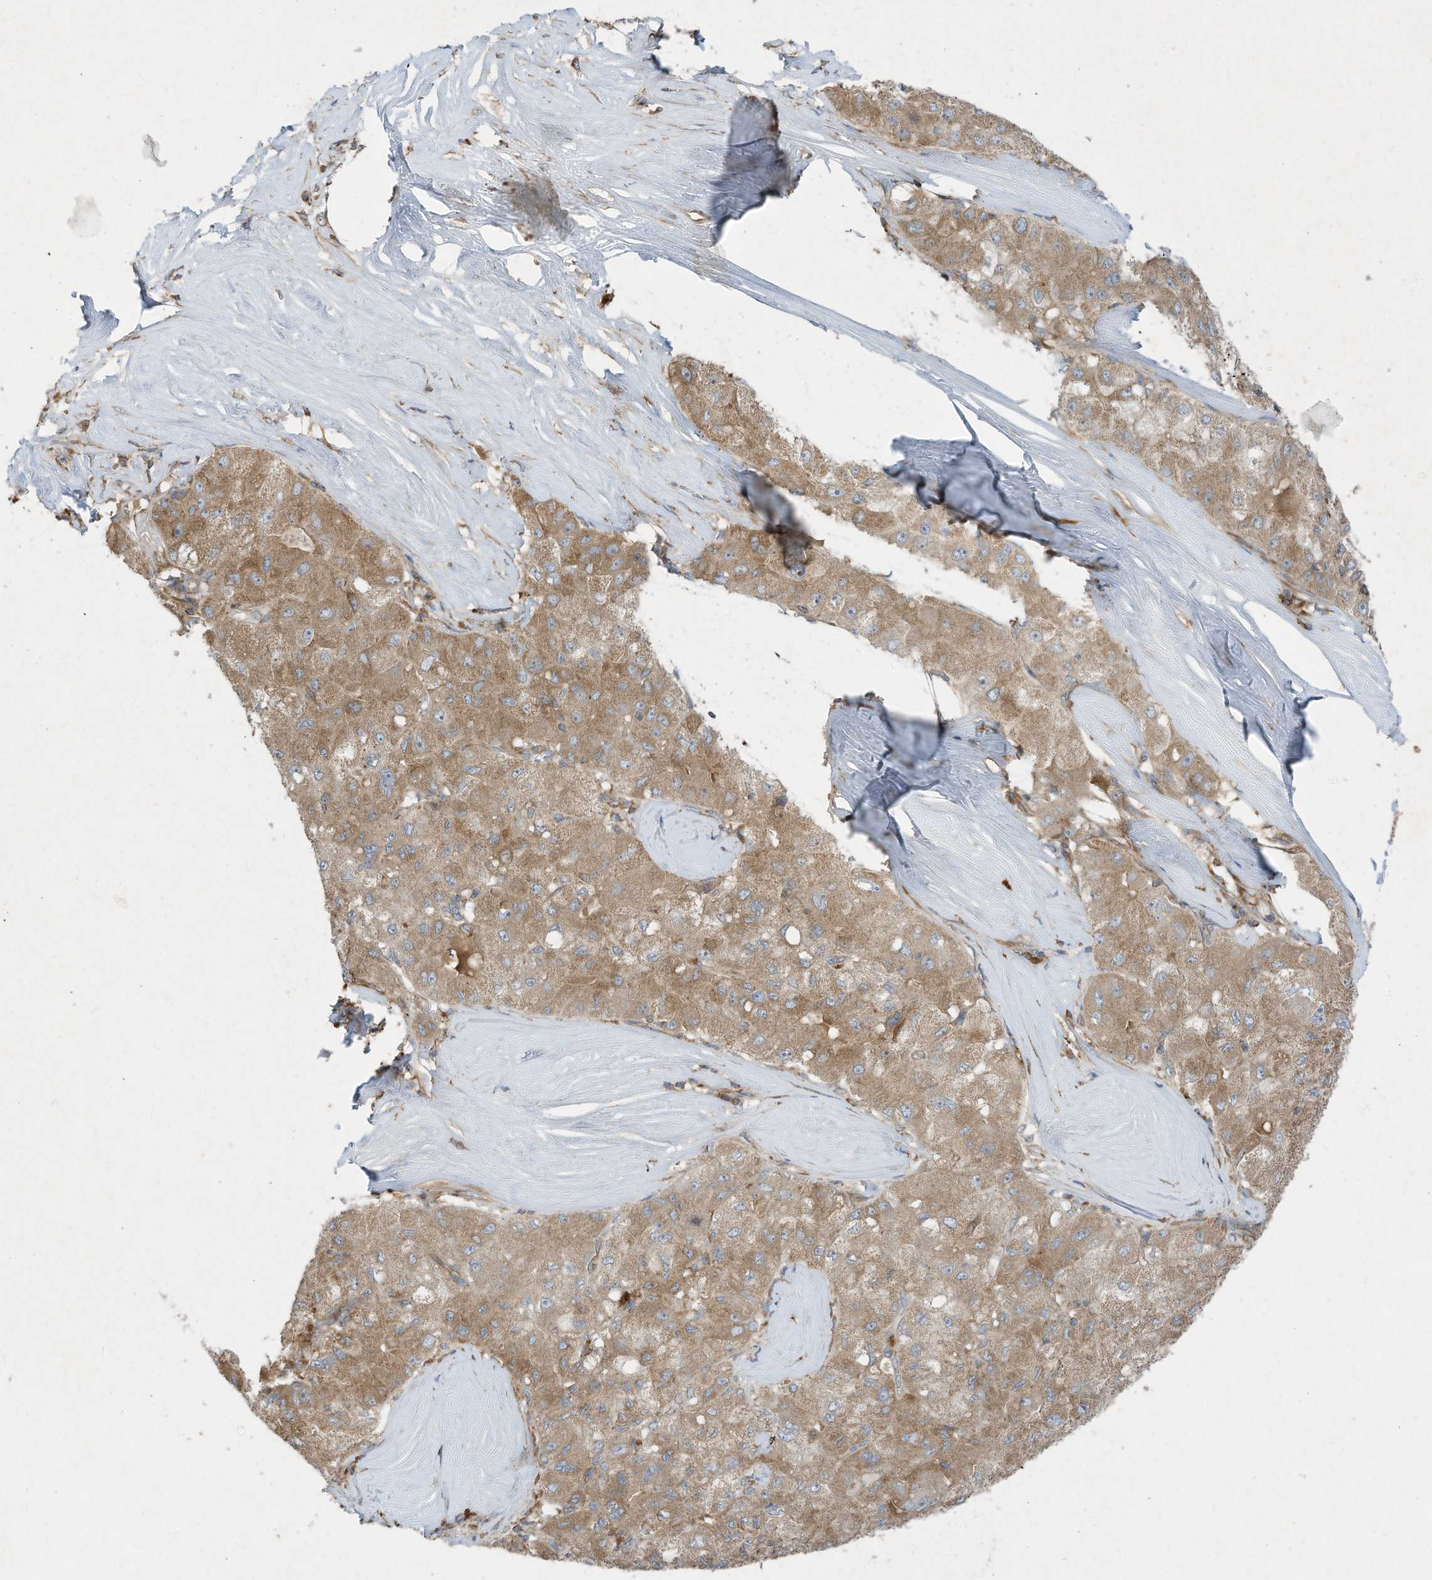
{"staining": {"intensity": "moderate", "quantity": ">75%", "location": "cytoplasmic/membranous"}, "tissue": "liver cancer", "cell_type": "Tumor cells", "image_type": "cancer", "snomed": [{"axis": "morphology", "description": "Carcinoma, Hepatocellular, NOS"}, {"axis": "topography", "description": "Liver"}], "caption": "Immunohistochemistry (IHC) image of liver cancer (hepatocellular carcinoma) stained for a protein (brown), which demonstrates medium levels of moderate cytoplasmic/membranous expression in approximately >75% of tumor cells.", "gene": "SYNJ2", "patient": {"sex": "male", "age": 80}}